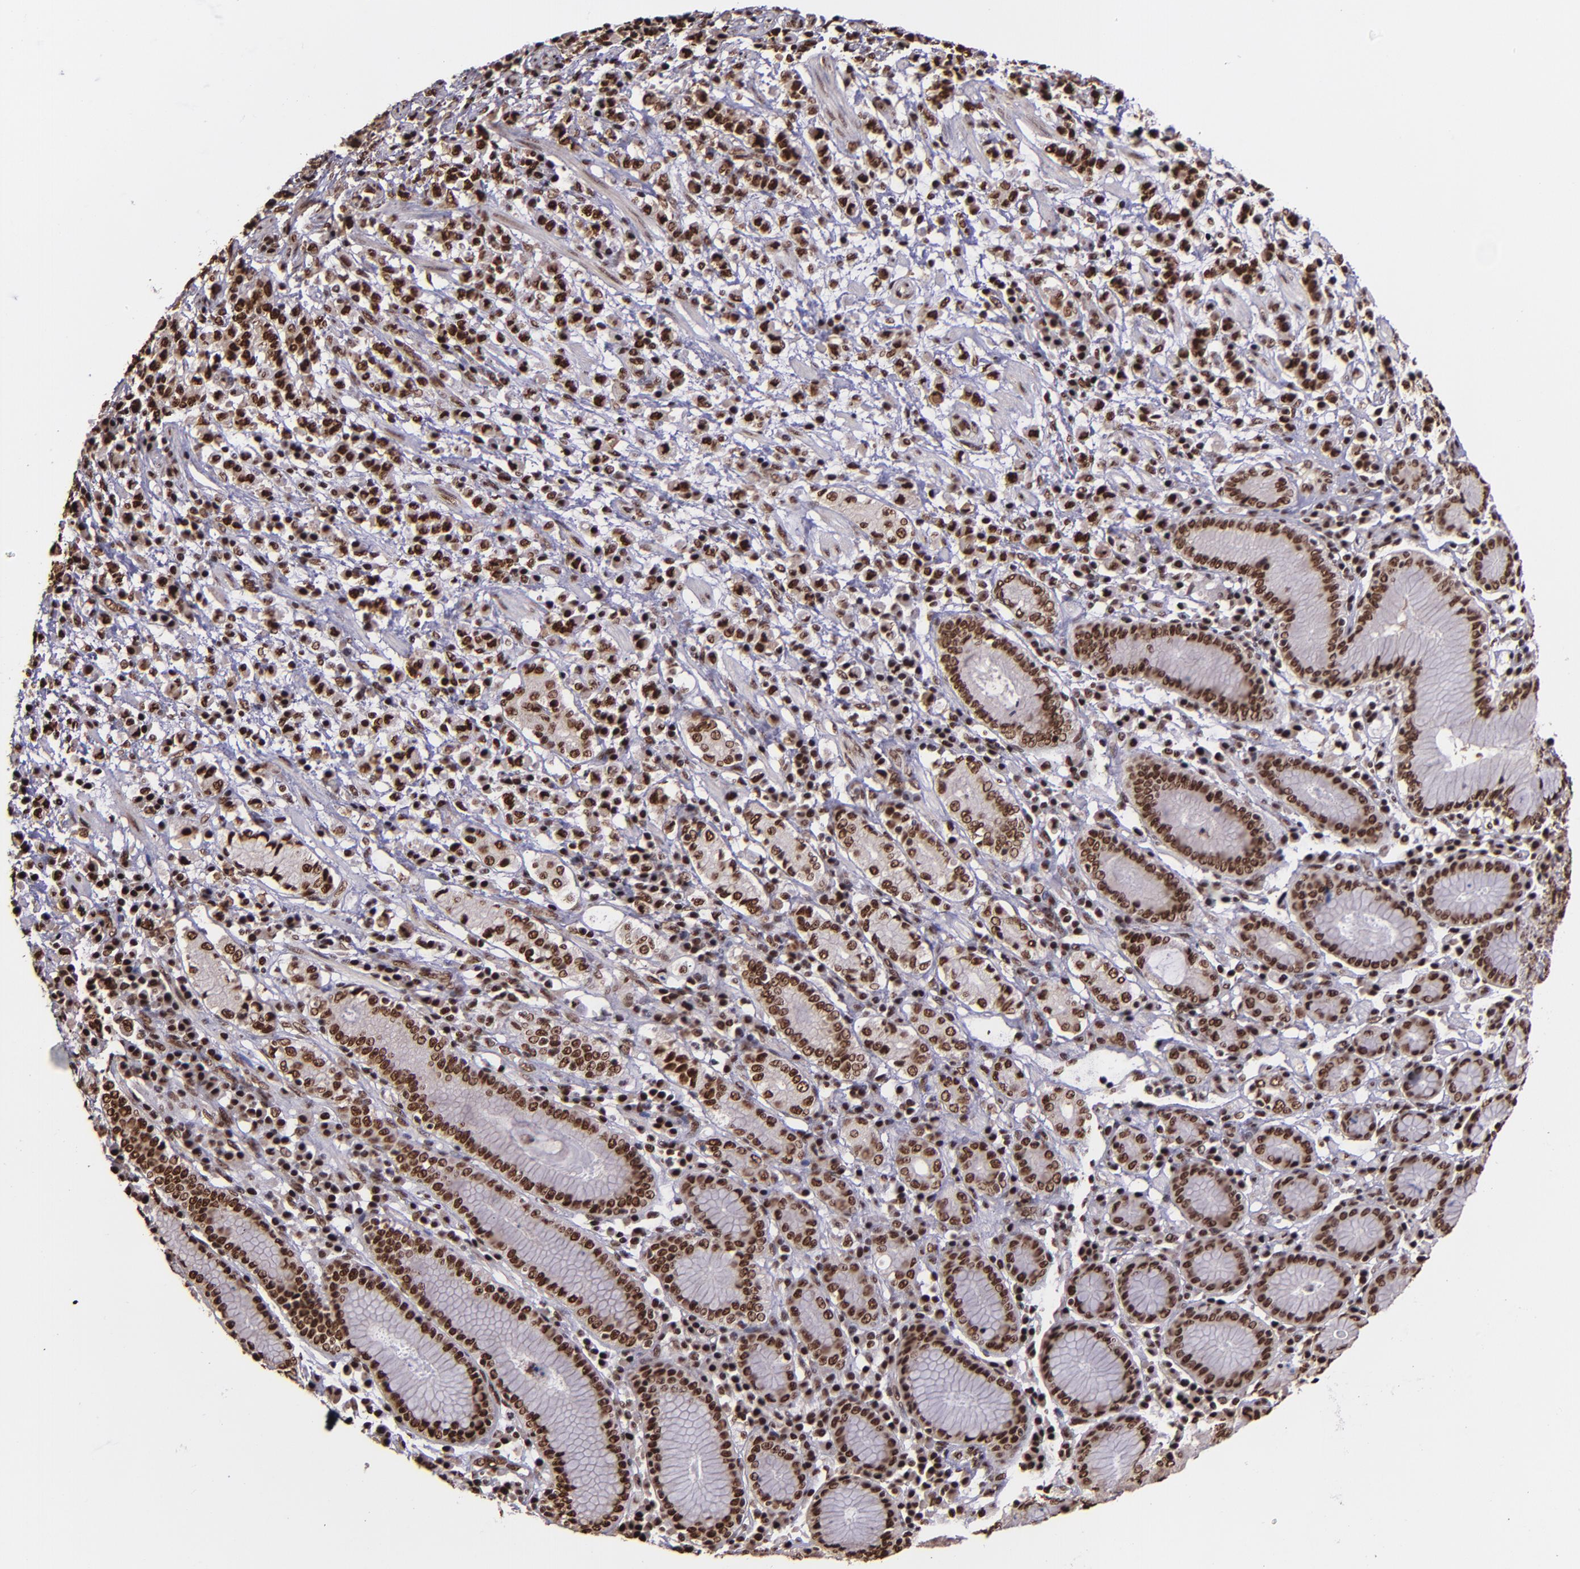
{"staining": {"intensity": "strong", "quantity": ">75%", "location": "nuclear"}, "tissue": "stomach cancer", "cell_type": "Tumor cells", "image_type": "cancer", "snomed": [{"axis": "morphology", "description": "Adenocarcinoma, NOS"}, {"axis": "topography", "description": "Stomach, lower"}], "caption": "The photomicrograph shows immunohistochemical staining of stomach adenocarcinoma. There is strong nuclear expression is present in about >75% of tumor cells.", "gene": "PQBP1", "patient": {"sex": "male", "age": 88}}